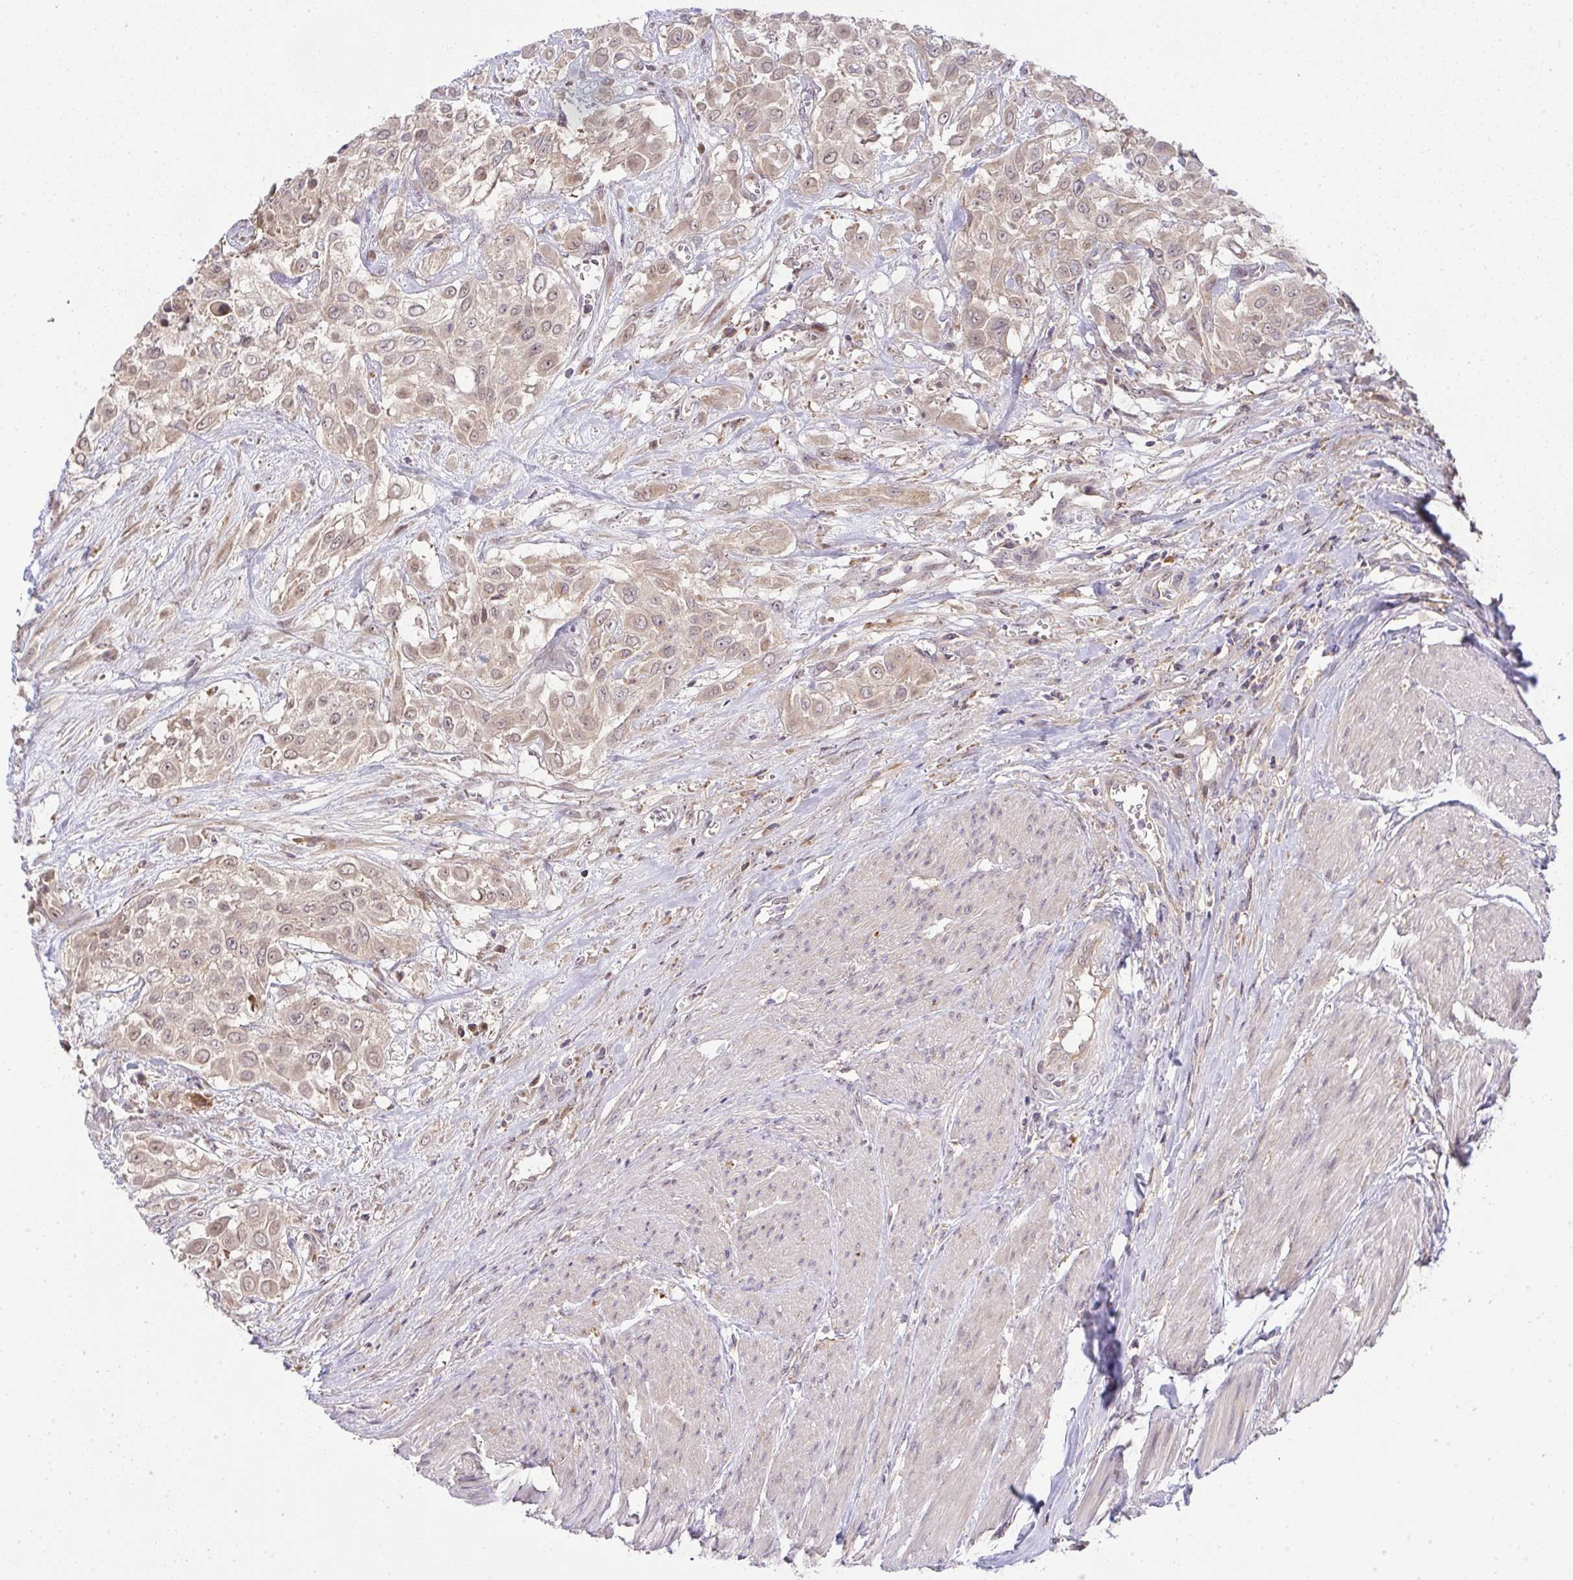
{"staining": {"intensity": "weak", "quantity": "<25%", "location": "nuclear"}, "tissue": "urothelial cancer", "cell_type": "Tumor cells", "image_type": "cancer", "snomed": [{"axis": "morphology", "description": "Urothelial carcinoma, High grade"}, {"axis": "topography", "description": "Urinary bladder"}], "caption": "Tumor cells are negative for protein expression in human urothelial cancer. Brightfield microscopy of immunohistochemistry (IHC) stained with DAB (3,3'-diaminobenzidine) (brown) and hematoxylin (blue), captured at high magnification.", "gene": "SLC9A6", "patient": {"sex": "male", "age": 57}}